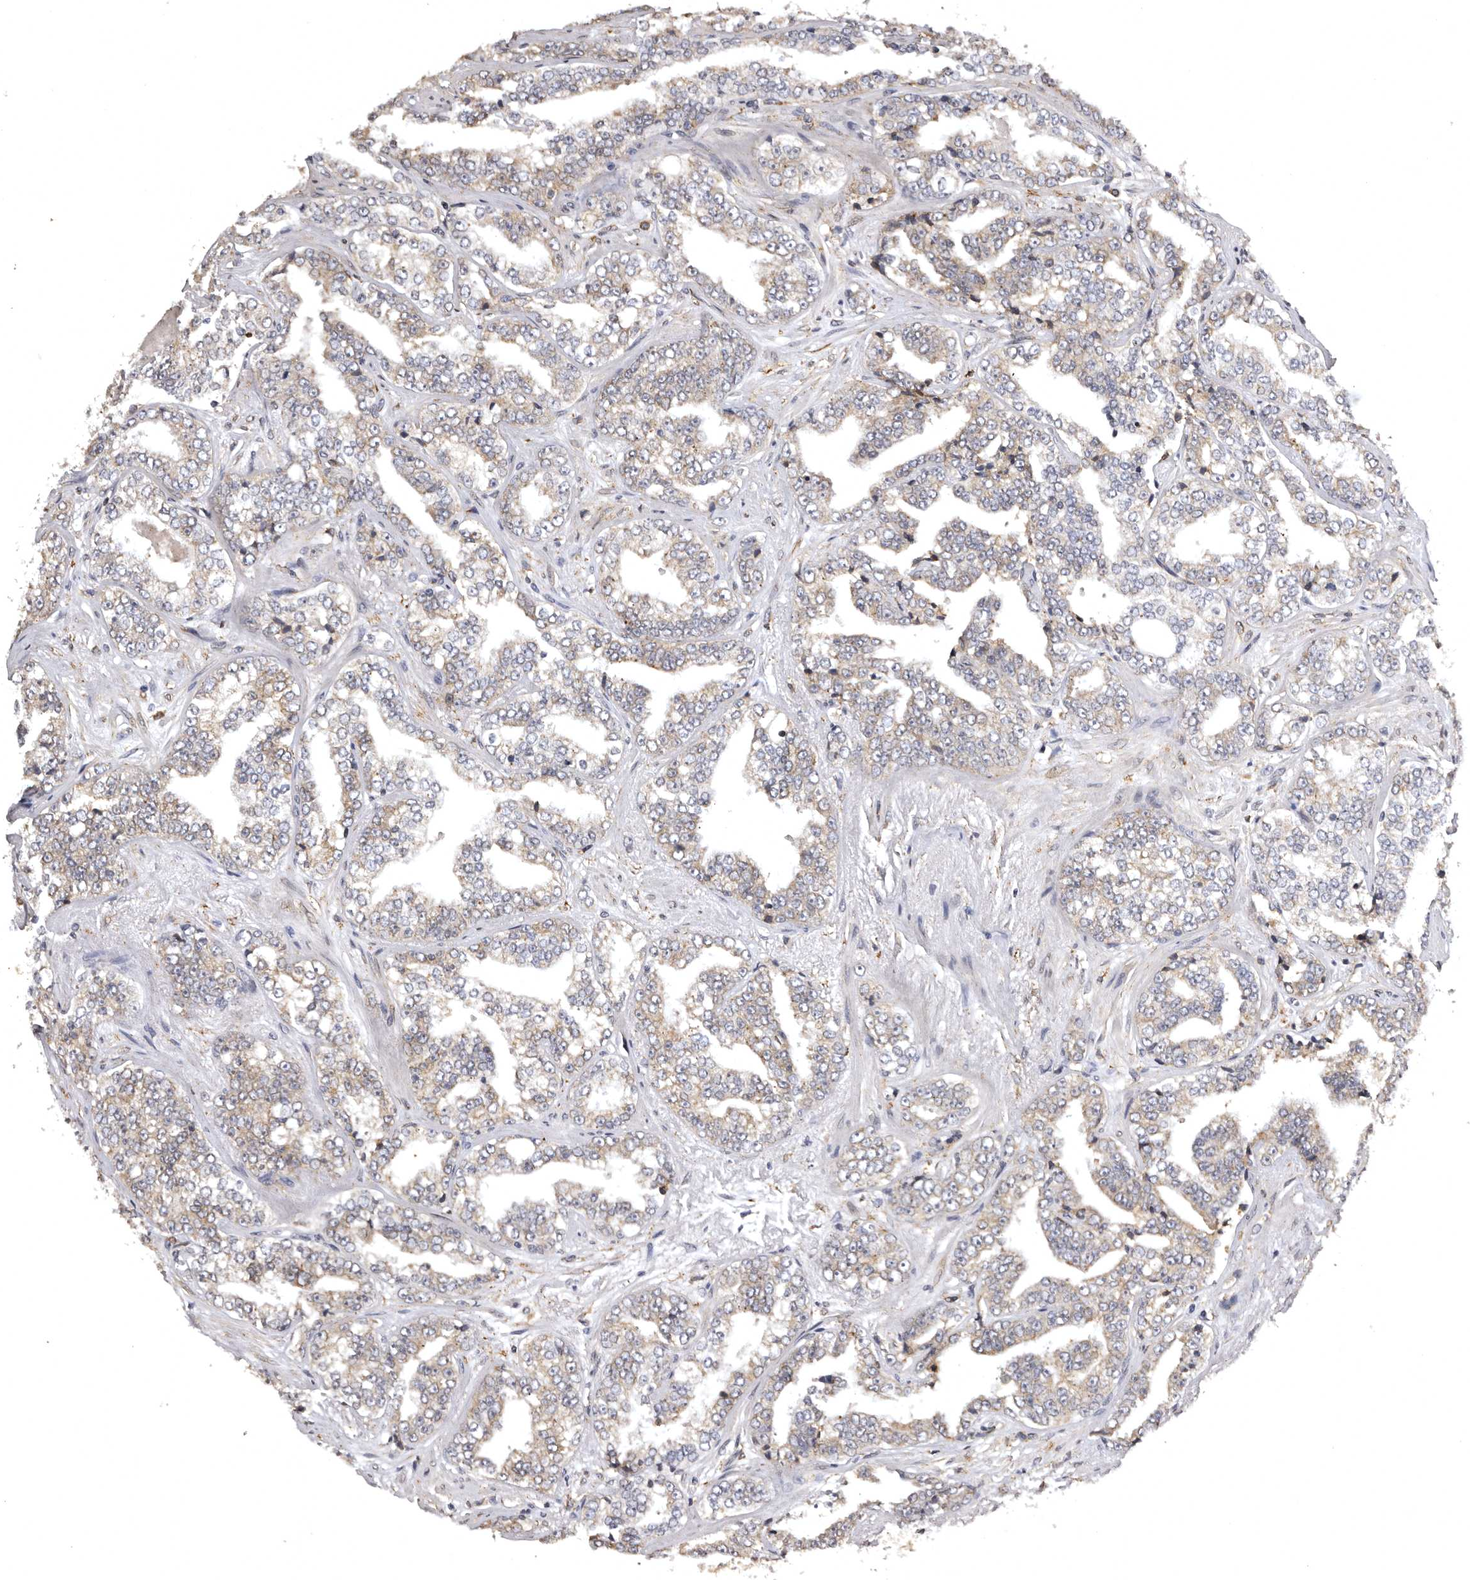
{"staining": {"intensity": "weak", "quantity": "<25%", "location": "cytoplasmic/membranous"}, "tissue": "prostate cancer", "cell_type": "Tumor cells", "image_type": "cancer", "snomed": [{"axis": "morphology", "description": "Adenocarcinoma, High grade"}, {"axis": "topography", "description": "Prostate"}], "caption": "Prostate adenocarcinoma (high-grade) stained for a protein using immunohistochemistry exhibits no positivity tumor cells.", "gene": "INKA2", "patient": {"sex": "male", "age": 71}}